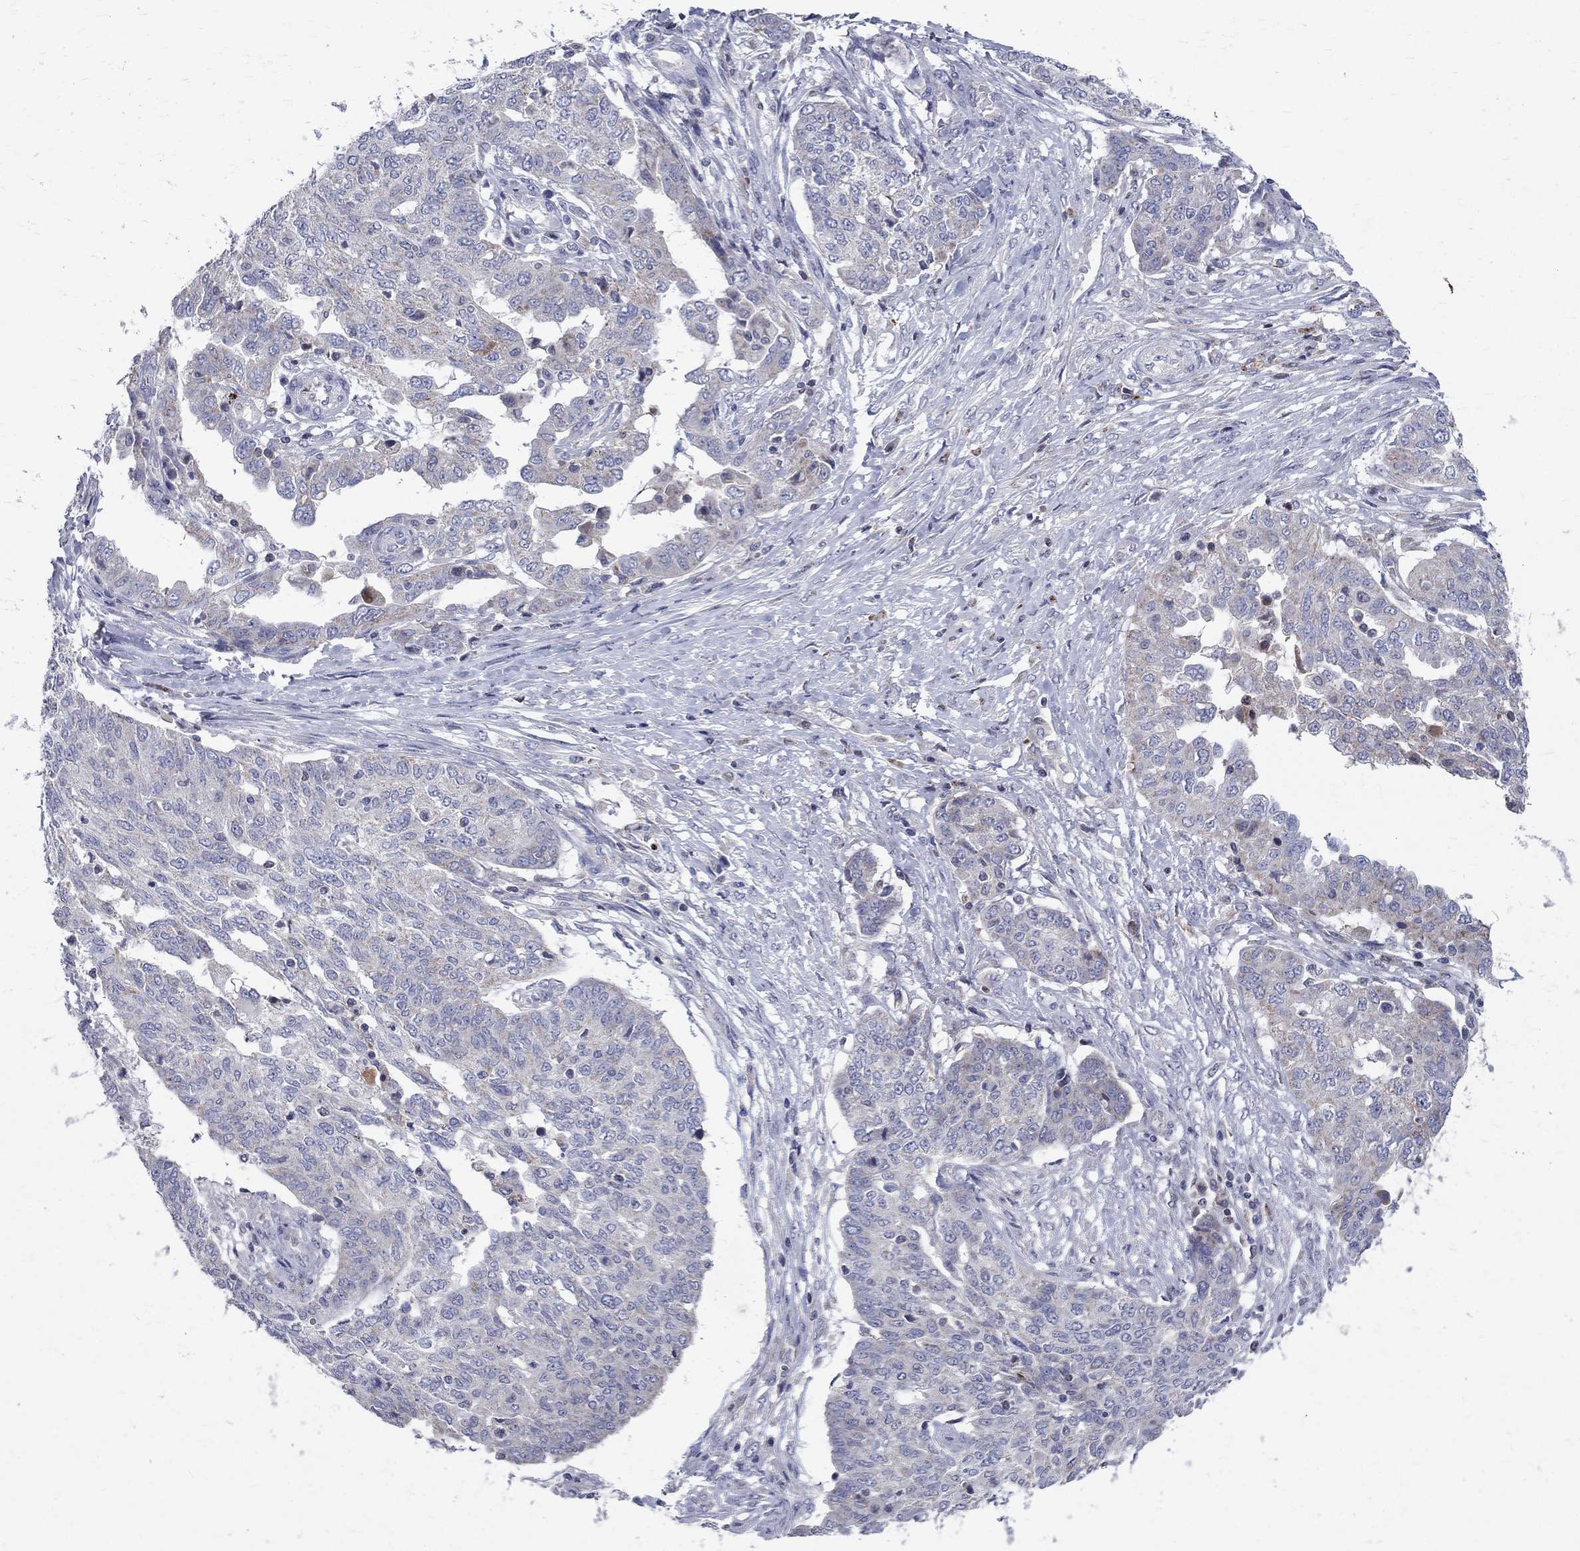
{"staining": {"intensity": "negative", "quantity": "none", "location": "none"}, "tissue": "ovarian cancer", "cell_type": "Tumor cells", "image_type": "cancer", "snomed": [{"axis": "morphology", "description": "Cystadenocarcinoma, serous, NOS"}, {"axis": "topography", "description": "Ovary"}], "caption": "Tumor cells are negative for brown protein staining in ovarian cancer (serous cystadenocarcinoma).", "gene": "SLC4A10", "patient": {"sex": "female", "age": 67}}